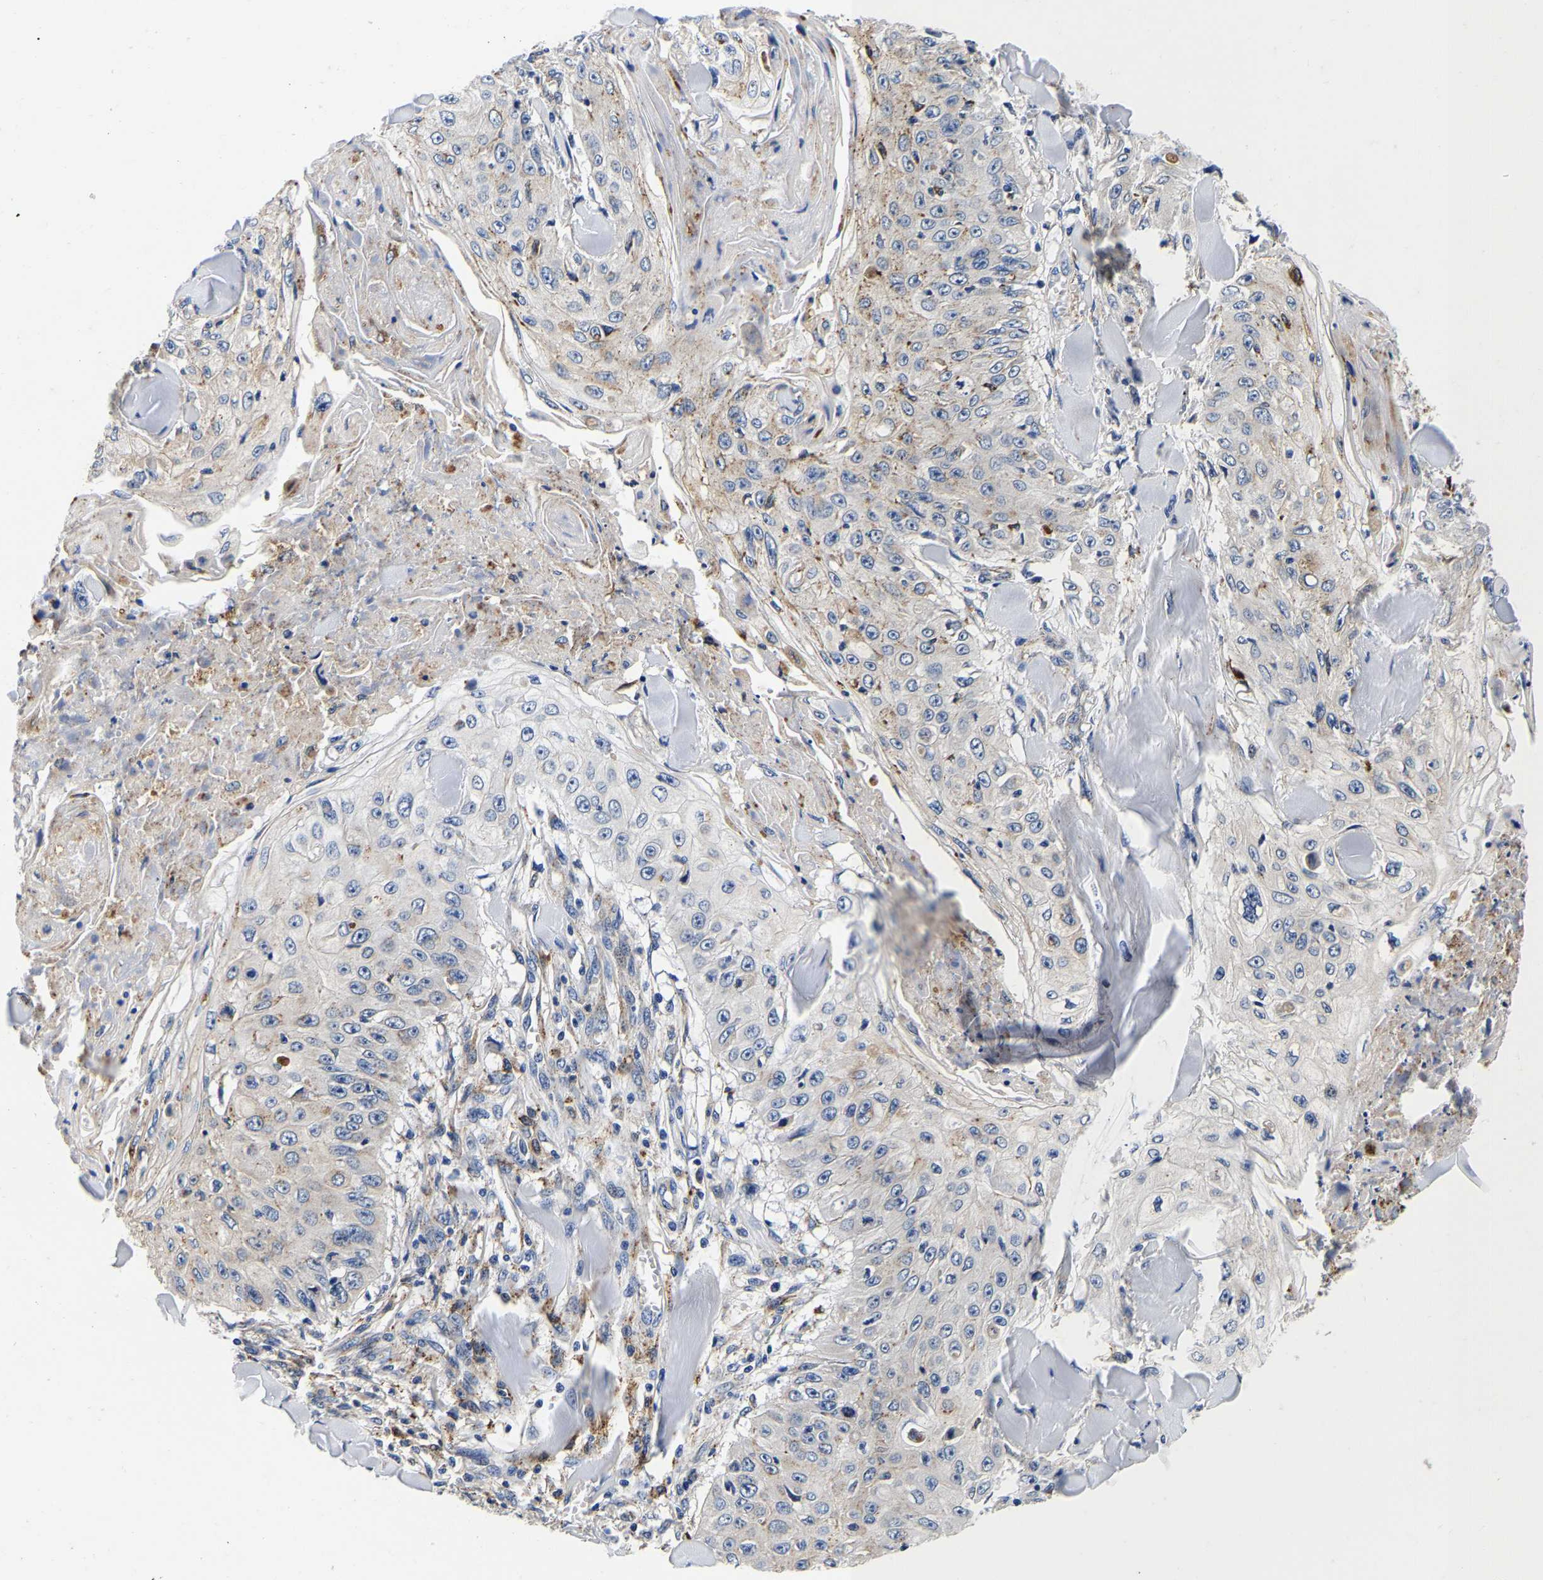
{"staining": {"intensity": "negative", "quantity": "none", "location": "none"}, "tissue": "skin cancer", "cell_type": "Tumor cells", "image_type": "cancer", "snomed": [{"axis": "morphology", "description": "Squamous cell carcinoma, NOS"}, {"axis": "topography", "description": "Skin"}], "caption": "Tumor cells show no significant positivity in skin cancer.", "gene": "GRN", "patient": {"sex": "male", "age": 86}}